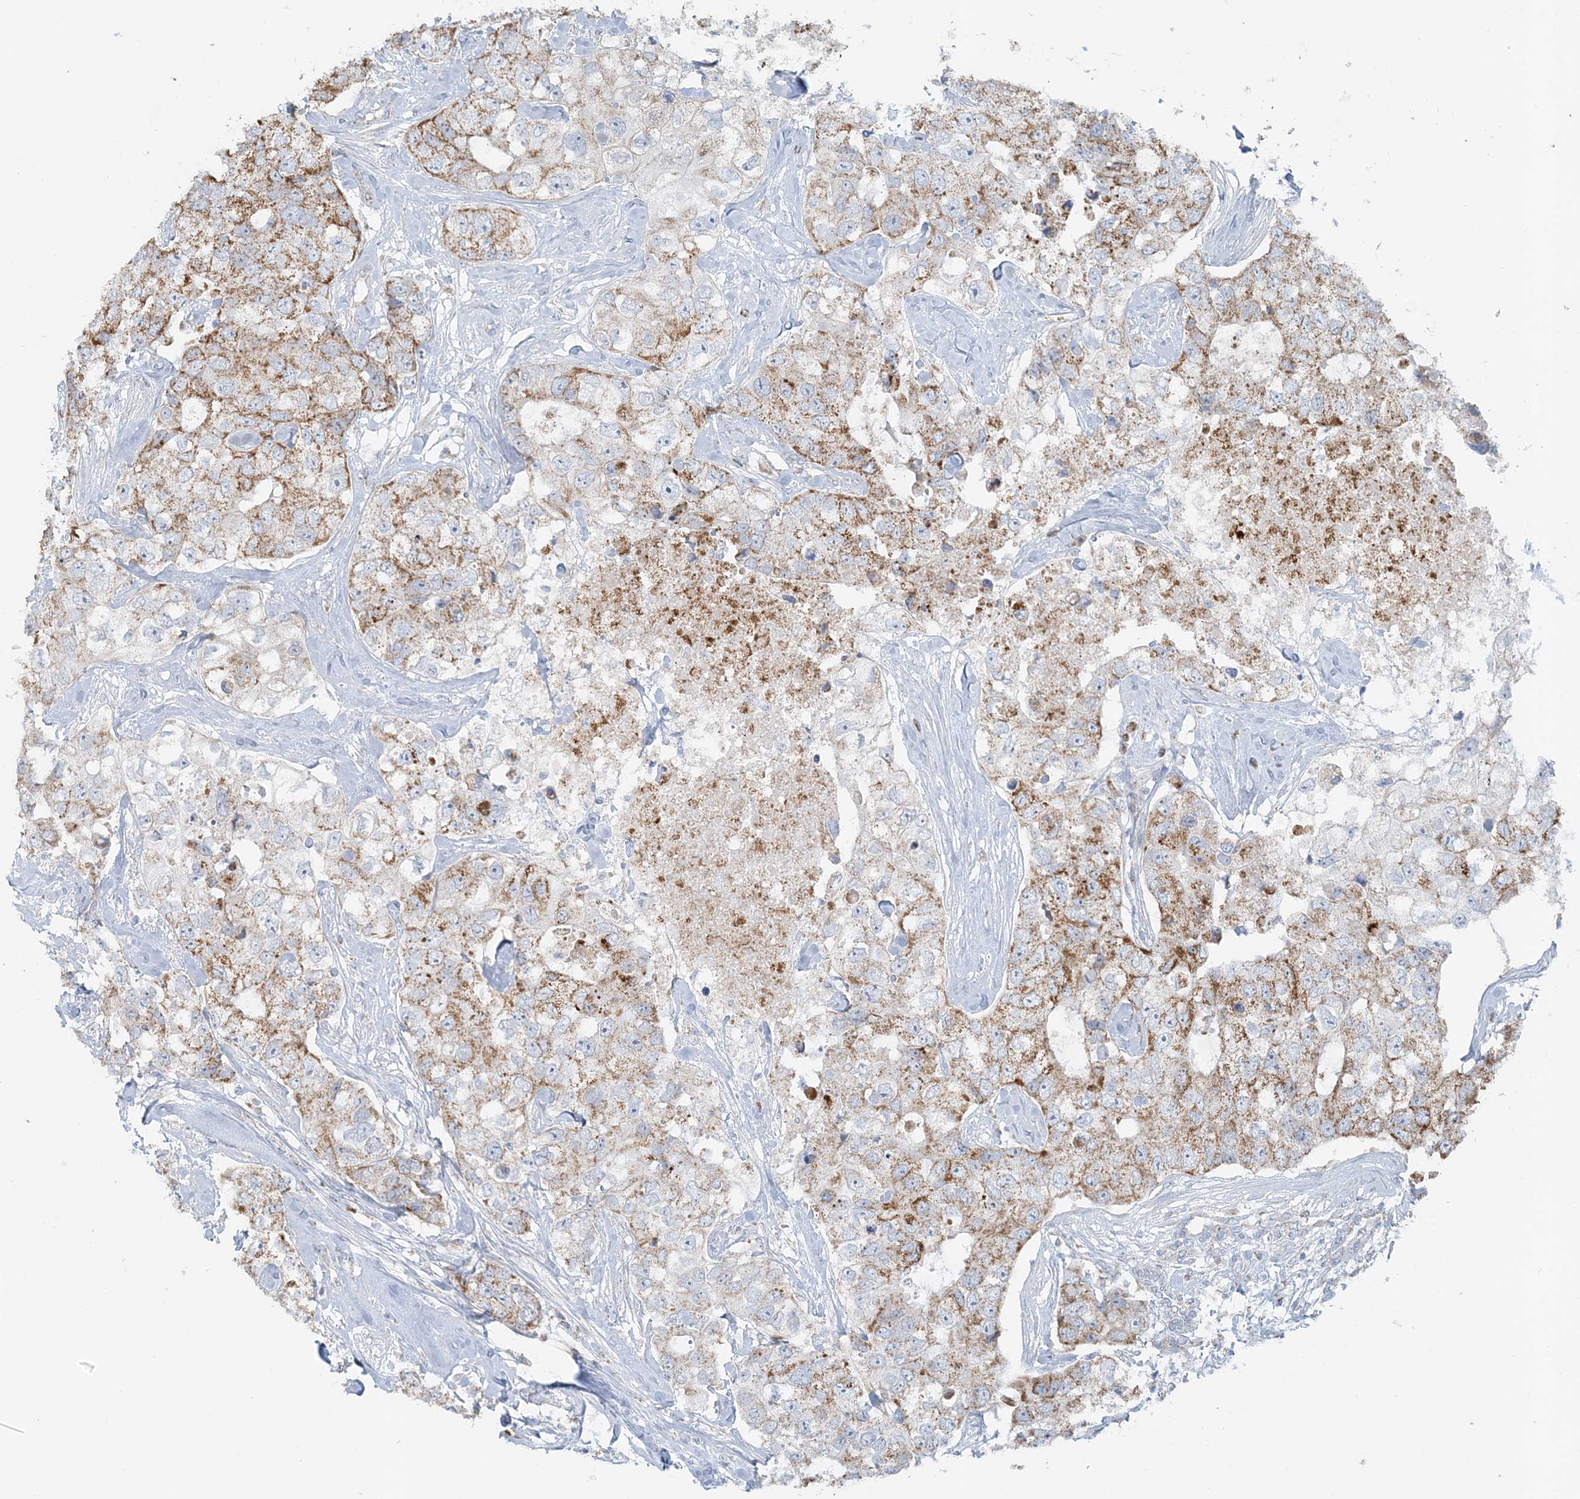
{"staining": {"intensity": "moderate", "quantity": ">75%", "location": "cytoplasmic/membranous"}, "tissue": "breast cancer", "cell_type": "Tumor cells", "image_type": "cancer", "snomed": [{"axis": "morphology", "description": "Duct carcinoma"}, {"axis": "topography", "description": "Breast"}], "caption": "An image of human infiltrating ductal carcinoma (breast) stained for a protein exhibits moderate cytoplasmic/membranous brown staining in tumor cells. (Stains: DAB in brown, nuclei in blue, Microscopy: brightfield microscopy at high magnification).", "gene": "PCCB", "patient": {"sex": "female", "age": 62}}